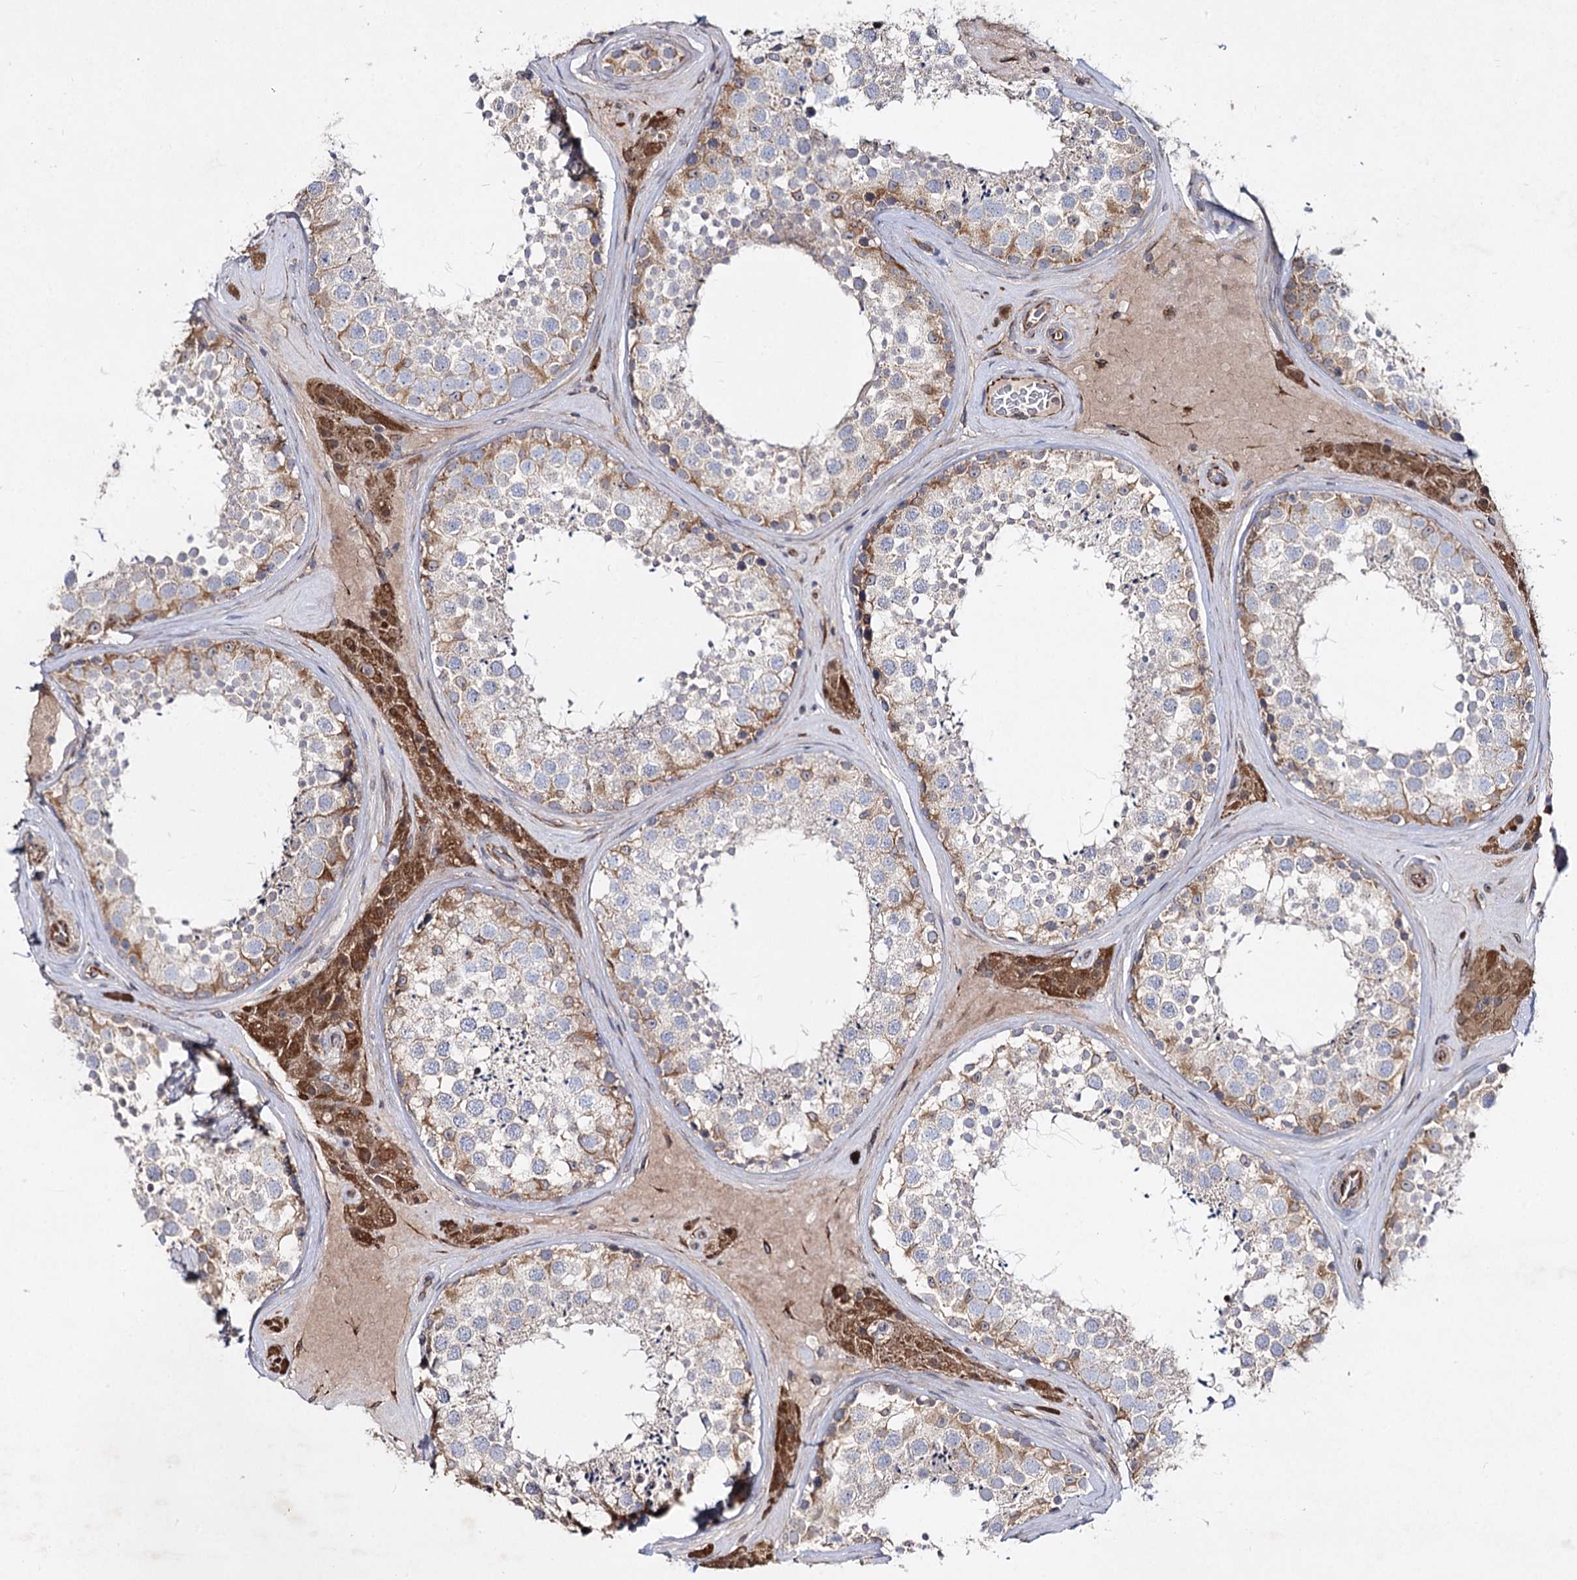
{"staining": {"intensity": "moderate", "quantity": "<25%", "location": "cytoplasmic/membranous"}, "tissue": "testis", "cell_type": "Cells in seminiferous ducts", "image_type": "normal", "snomed": [{"axis": "morphology", "description": "Normal tissue, NOS"}, {"axis": "topography", "description": "Testis"}], "caption": "Immunohistochemical staining of benign testis exhibits moderate cytoplasmic/membranous protein positivity in about <25% of cells in seminiferous ducts.", "gene": "KIAA0825", "patient": {"sex": "male", "age": 46}}